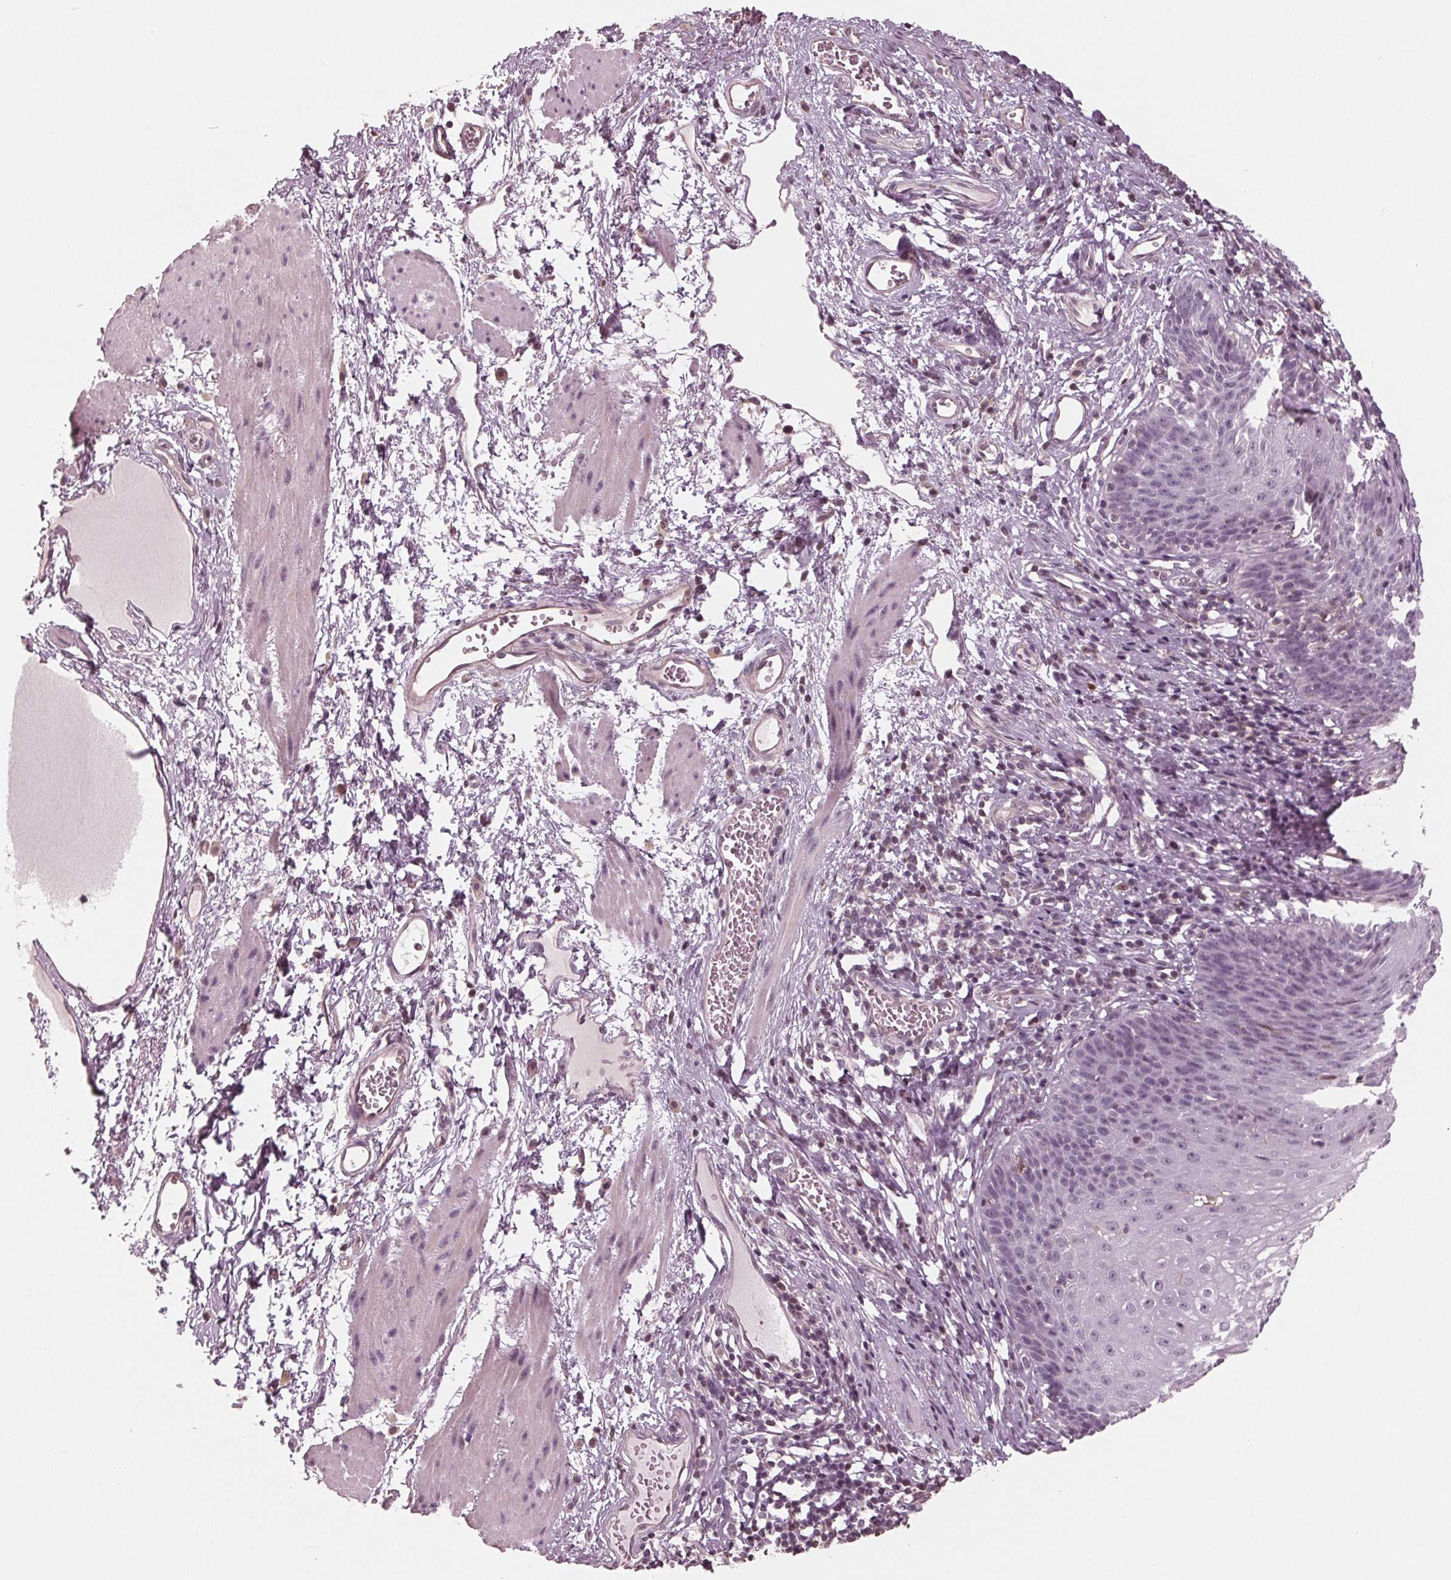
{"staining": {"intensity": "negative", "quantity": "none", "location": "none"}, "tissue": "esophagus", "cell_type": "Squamous epithelial cells", "image_type": "normal", "snomed": [{"axis": "morphology", "description": "Normal tissue, NOS"}, {"axis": "topography", "description": "Esophagus"}], "caption": "Immunohistochemistry (IHC) of normal human esophagus displays no expression in squamous epithelial cells. (Immunohistochemistry (IHC), brightfield microscopy, high magnification).", "gene": "ING3", "patient": {"sex": "male", "age": 72}}